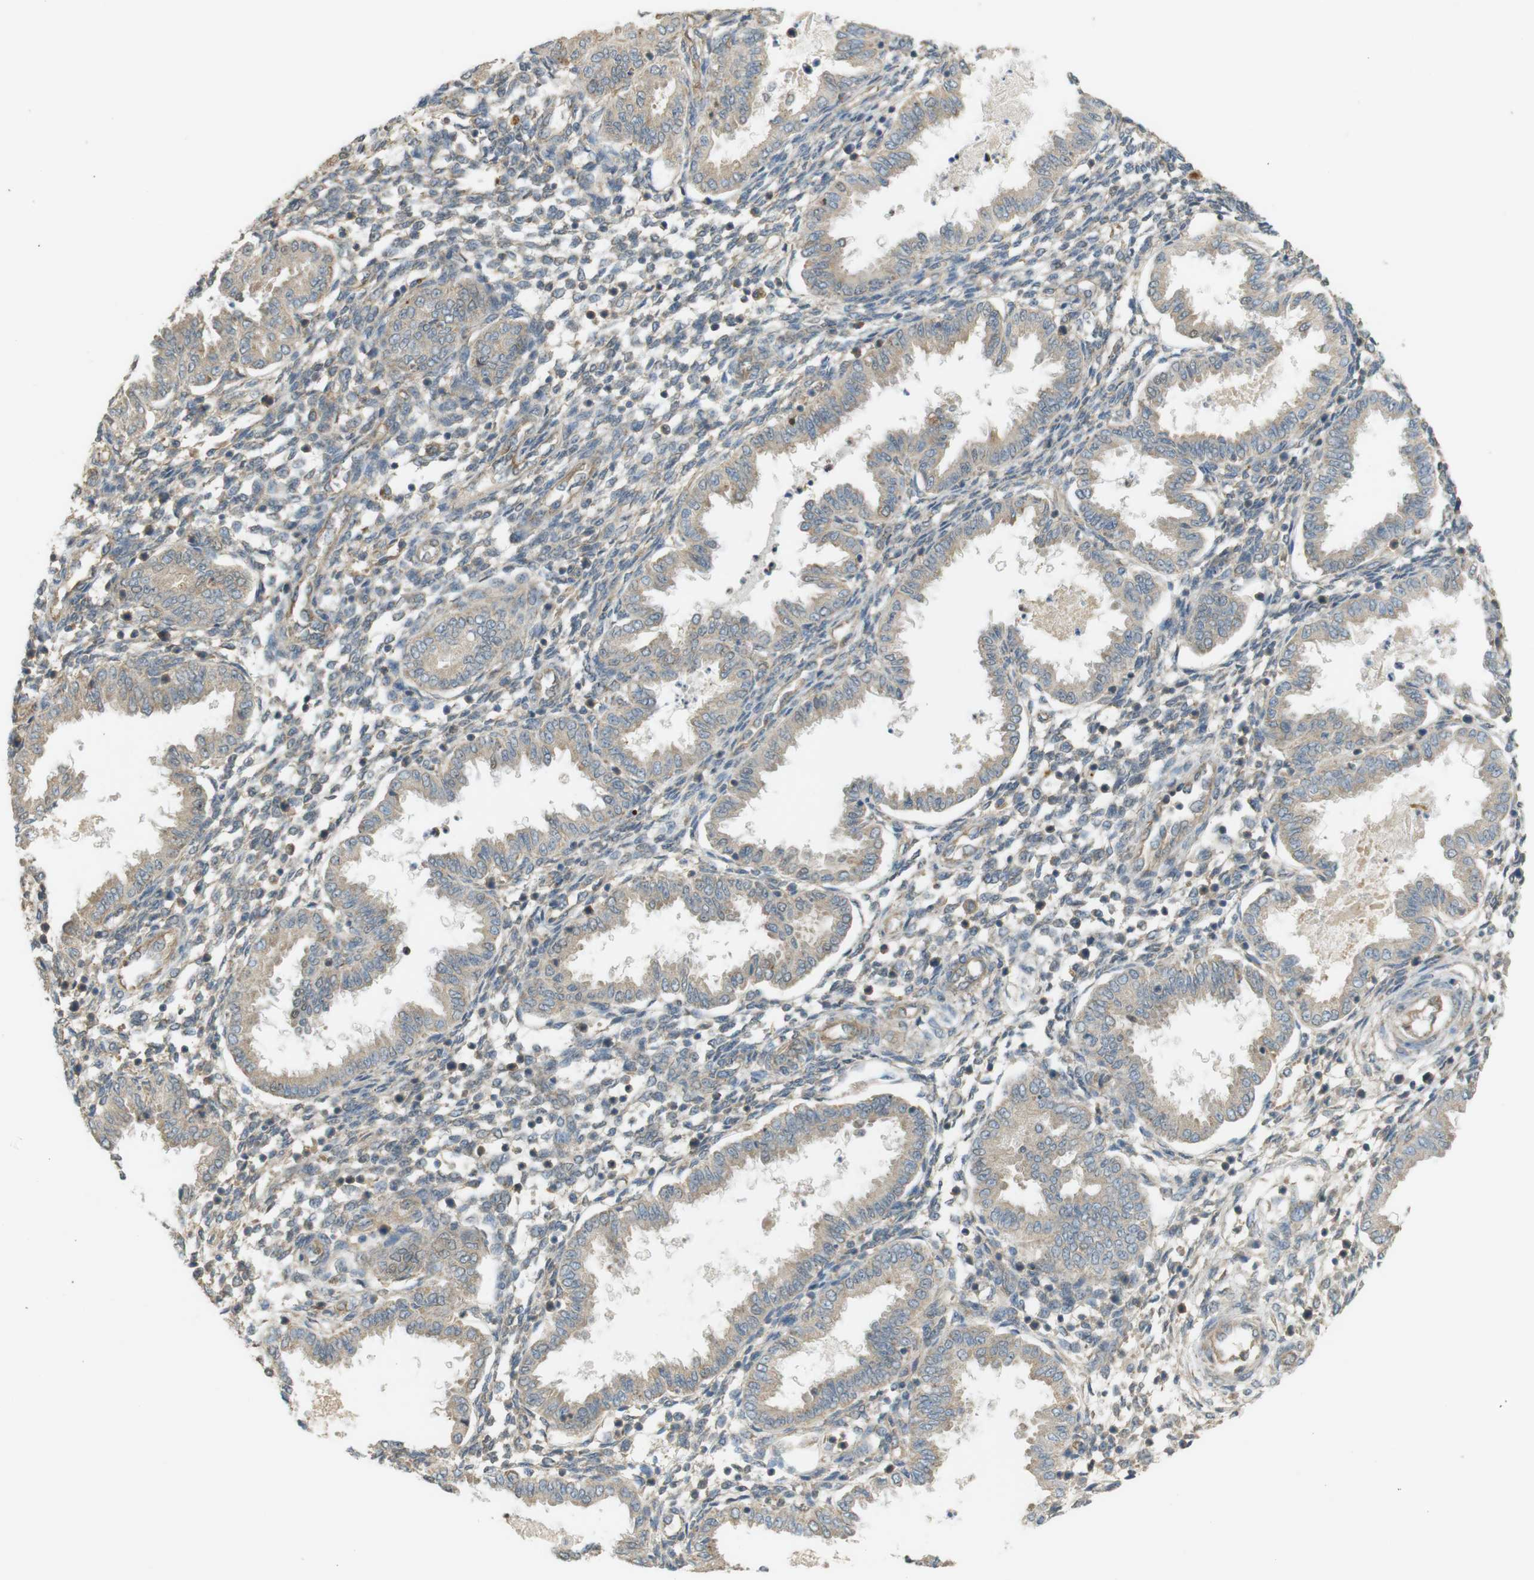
{"staining": {"intensity": "negative", "quantity": "none", "location": "none"}, "tissue": "endometrium", "cell_type": "Cells in endometrial stroma", "image_type": "normal", "snomed": [{"axis": "morphology", "description": "Normal tissue, NOS"}, {"axis": "topography", "description": "Endometrium"}], "caption": "This is an immunohistochemistry histopathology image of benign endometrium. There is no expression in cells in endometrial stroma.", "gene": "ZDHHC20", "patient": {"sex": "female", "age": 33}}